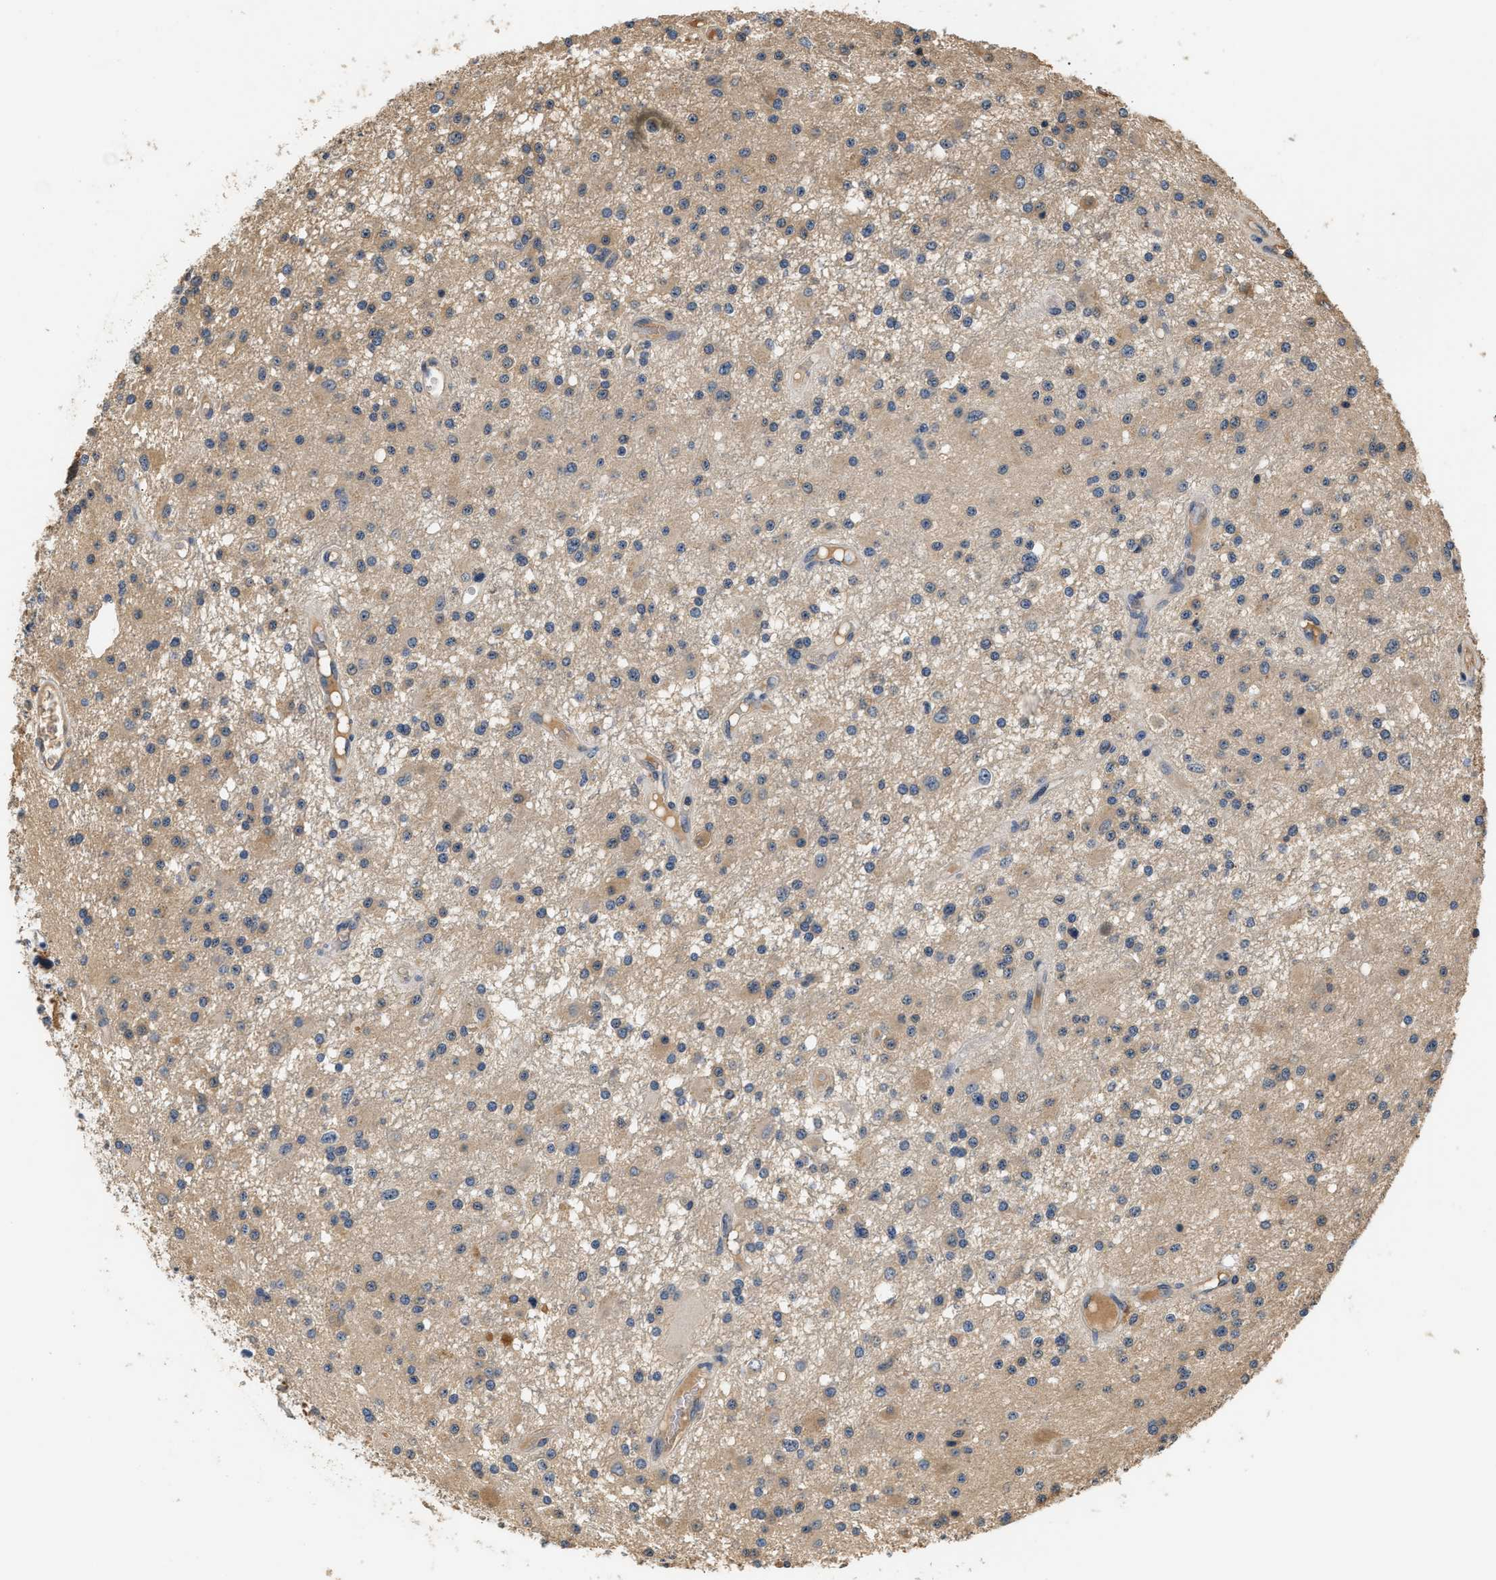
{"staining": {"intensity": "weak", "quantity": "25%-75%", "location": "cytoplasmic/membranous"}, "tissue": "glioma", "cell_type": "Tumor cells", "image_type": "cancer", "snomed": [{"axis": "morphology", "description": "Glioma, malignant, Low grade"}, {"axis": "topography", "description": "Brain"}], "caption": "This is a photomicrograph of IHC staining of glioma, which shows weak staining in the cytoplasmic/membranous of tumor cells.", "gene": "GPI", "patient": {"sex": "male", "age": 58}}